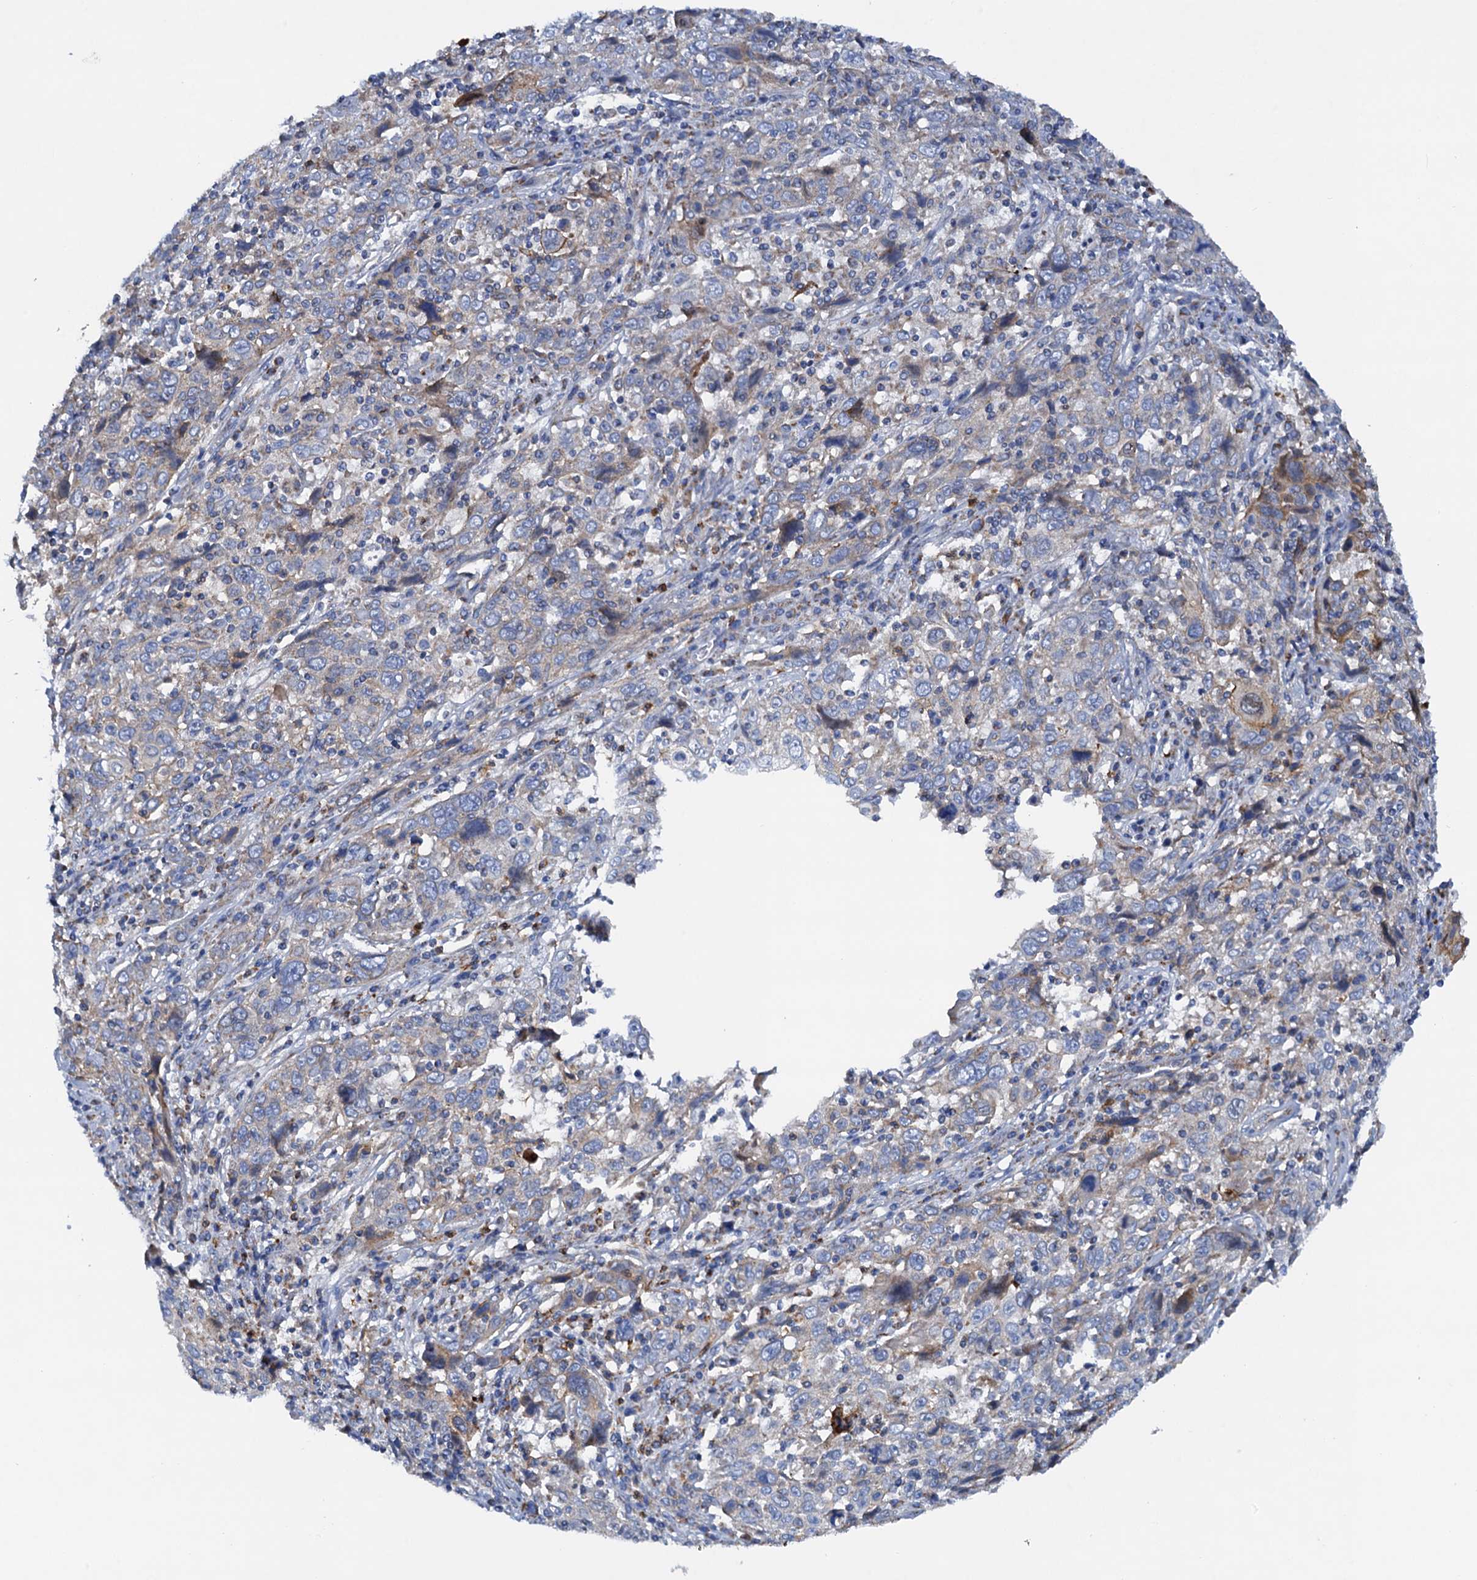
{"staining": {"intensity": "negative", "quantity": "none", "location": "none"}, "tissue": "cervical cancer", "cell_type": "Tumor cells", "image_type": "cancer", "snomed": [{"axis": "morphology", "description": "Squamous cell carcinoma, NOS"}, {"axis": "topography", "description": "Cervix"}], "caption": "Immunohistochemistry (IHC) histopathology image of neoplastic tissue: cervical cancer (squamous cell carcinoma) stained with DAB (3,3'-diaminobenzidine) reveals no significant protein staining in tumor cells. (DAB (3,3'-diaminobenzidine) immunohistochemistry (IHC), high magnification).", "gene": "RASSF9", "patient": {"sex": "female", "age": 46}}